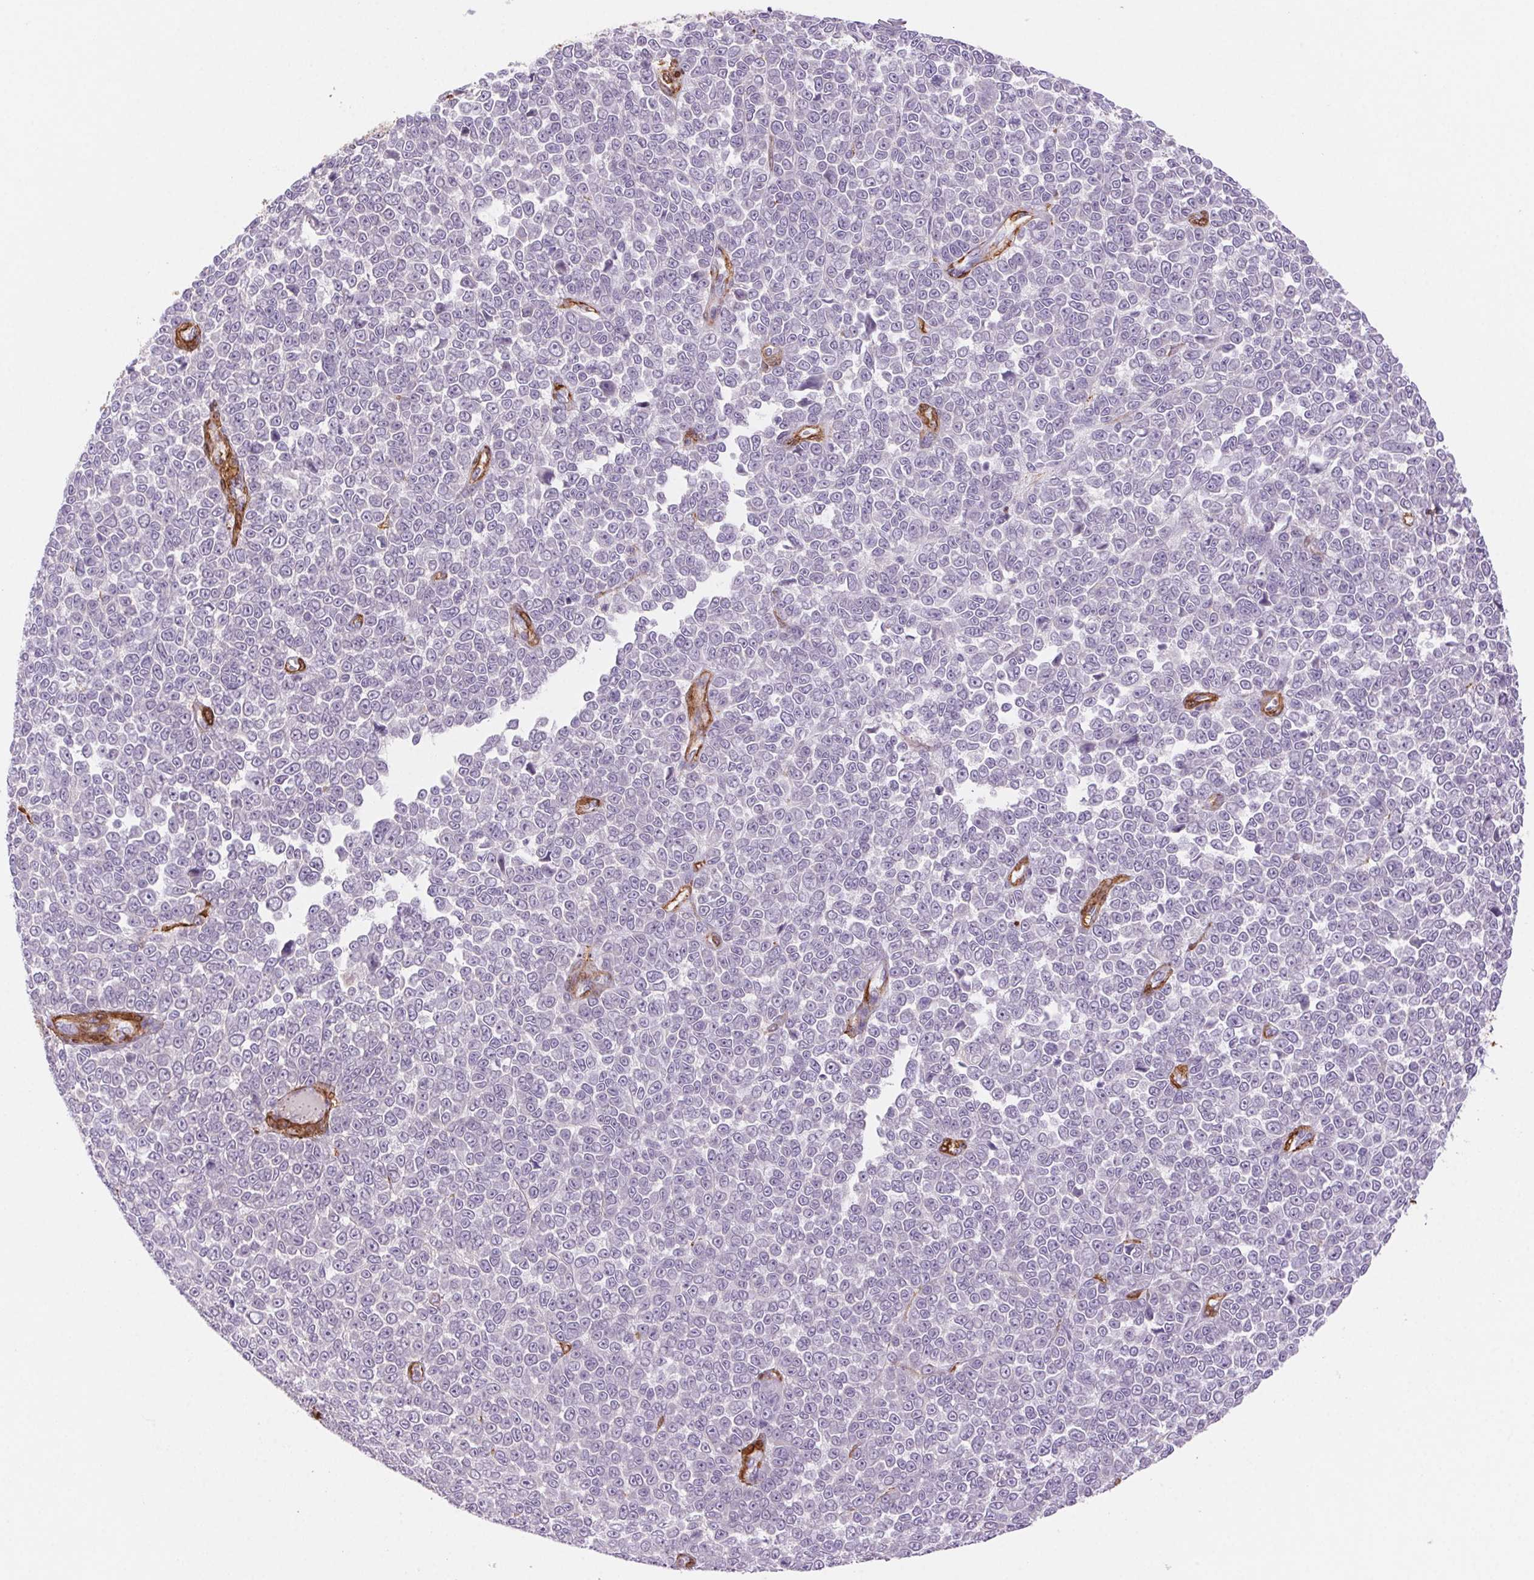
{"staining": {"intensity": "negative", "quantity": "none", "location": "none"}, "tissue": "melanoma", "cell_type": "Tumor cells", "image_type": "cancer", "snomed": [{"axis": "morphology", "description": "Malignant melanoma, NOS"}, {"axis": "topography", "description": "Skin"}], "caption": "An immunohistochemistry (IHC) histopathology image of malignant melanoma is shown. There is no staining in tumor cells of malignant melanoma.", "gene": "GPX8", "patient": {"sex": "female", "age": 95}}